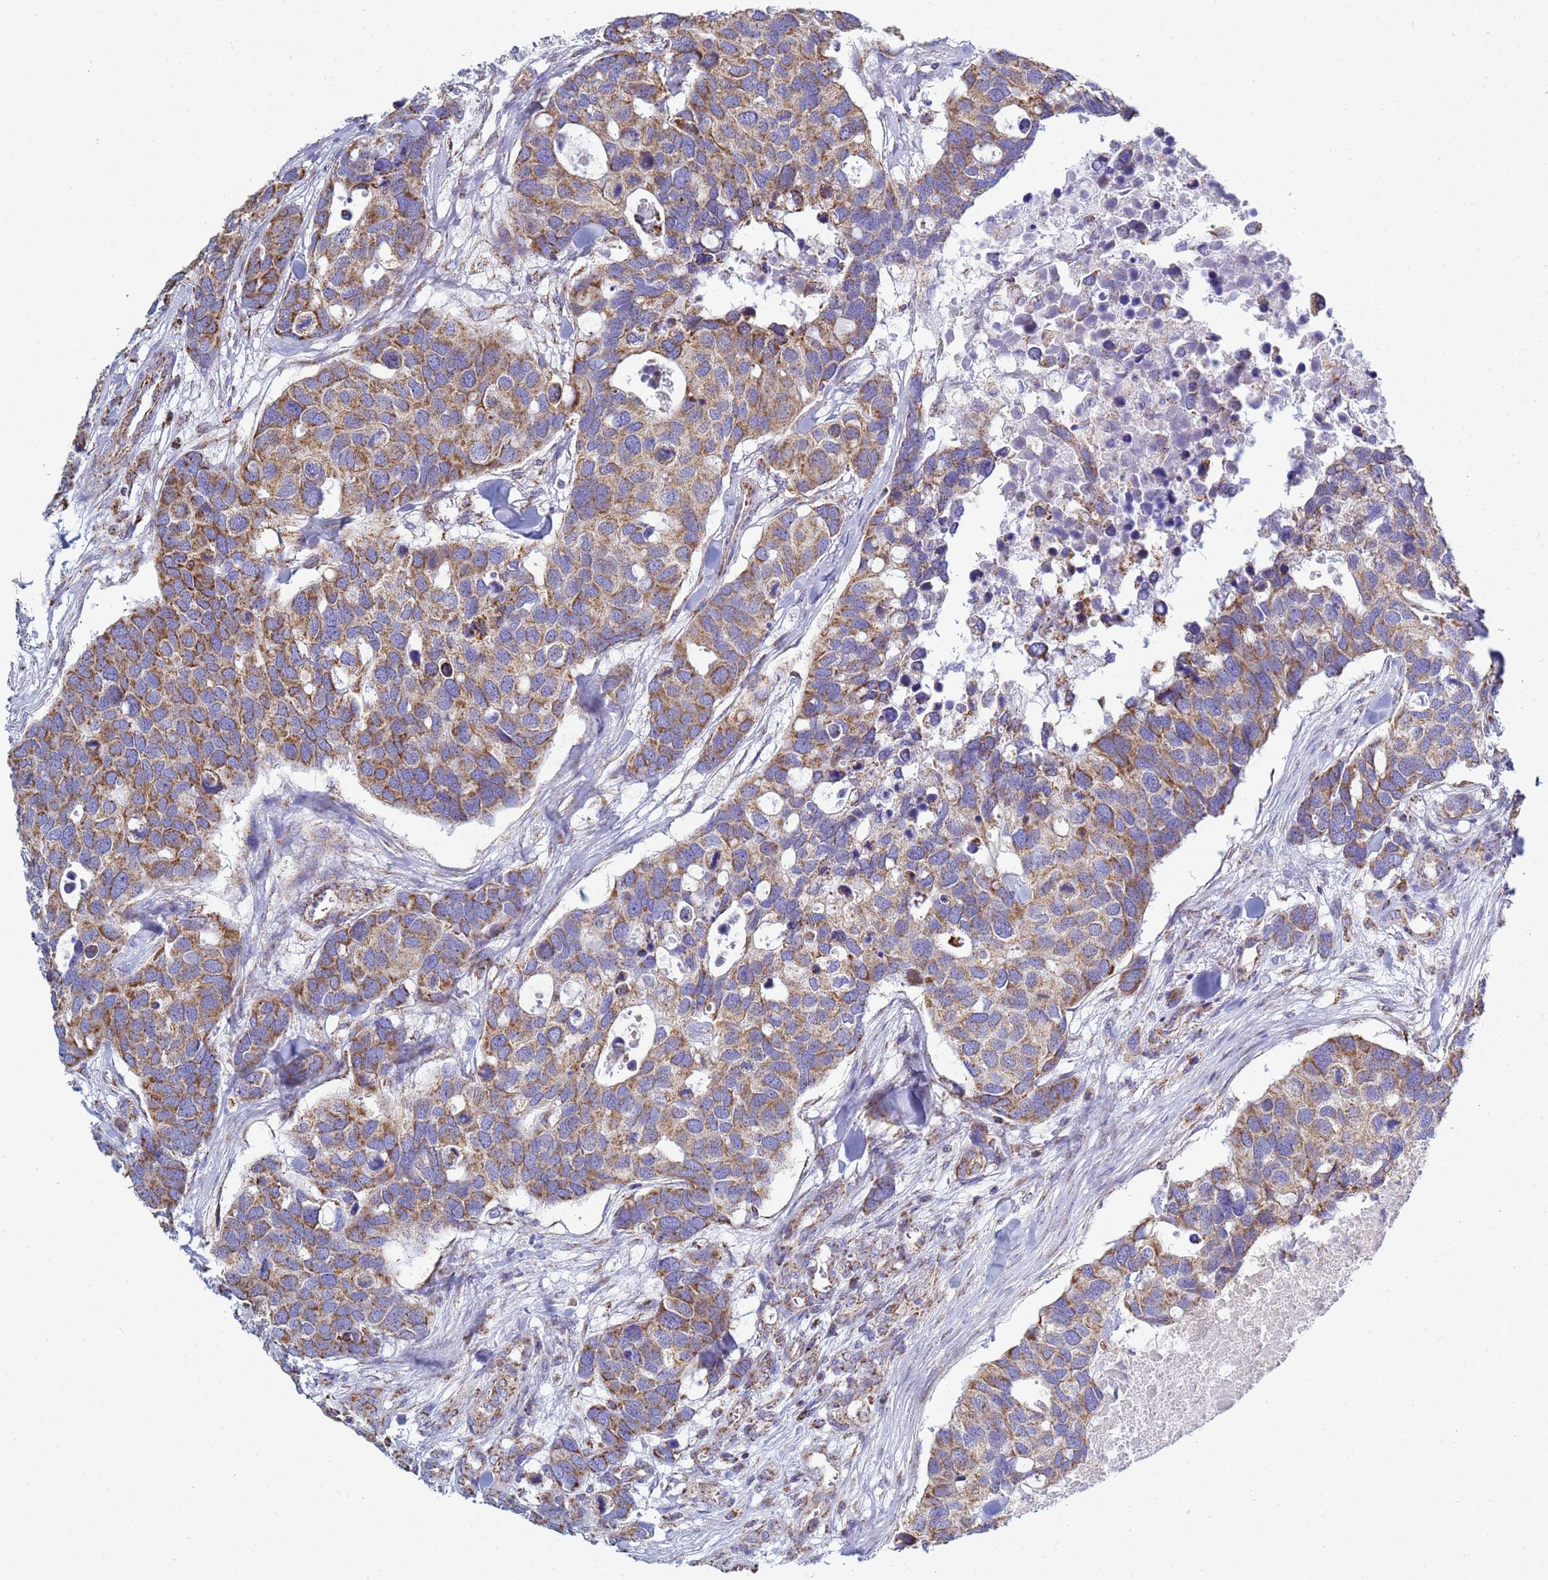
{"staining": {"intensity": "moderate", "quantity": ">75%", "location": "cytoplasmic/membranous"}, "tissue": "breast cancer", "cell_type": "Tumor cells", "image_type": "cancer", "snomed": [{"axis": "morphology", "description": "Duct carcinoma"}, {"axis": "topography", "description": "Breast"}], "caption": "Immunohistochemistry (IHC) of infiltrating ductal carcinoma (breast) exhibits medium levels of moderate cytoplasmic/membranous staining in about >75% of tumor cells. Ihc stains the protein in brown and the nuclei are stained blue.", "gene": "COQ4", "patient": {"sex": "female", "age": 83}}